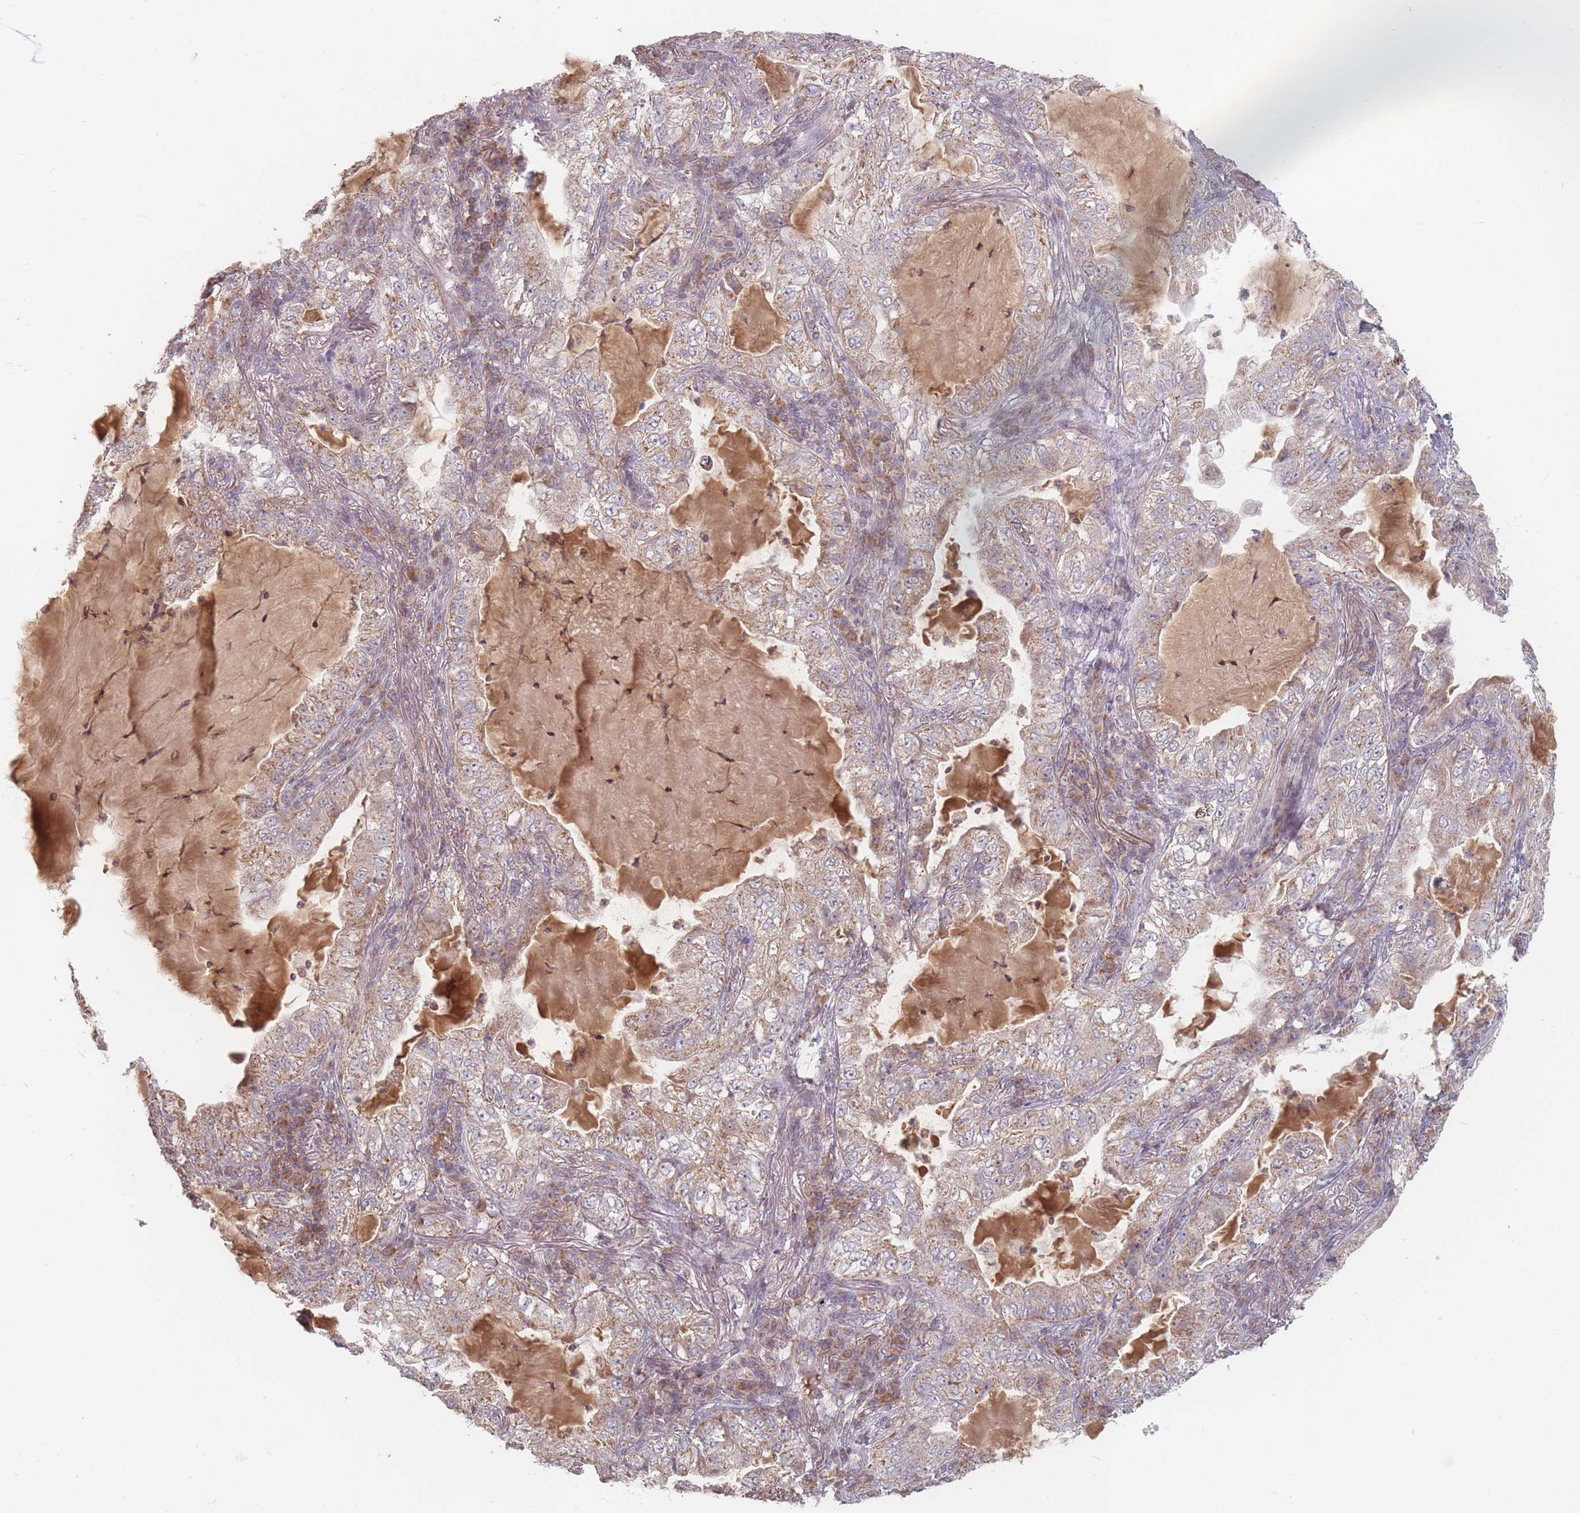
{"staining": {"intensity": "weak", "quantity": "25%-75%", "location": "cytoplasmic/membranous"}, "tissue": "lung cancer", "cell_type": "Tumor cells", "image_type": "cancer", "snomed": [{"axis": "morphology", "description": "Adenocarcinoma, NOS"}, {"axis": "topography", "description": "Lung"}], "caption": "IHC (DAB (3,3'-diaminobenzidine)) staining of lung cancer demonstrates weak cytoplasmic/membranous protein expression in approximately 25%-75% of tumor cells.", "gene": "OR2M4", "patient": {"sex": "female", "age": 73}}